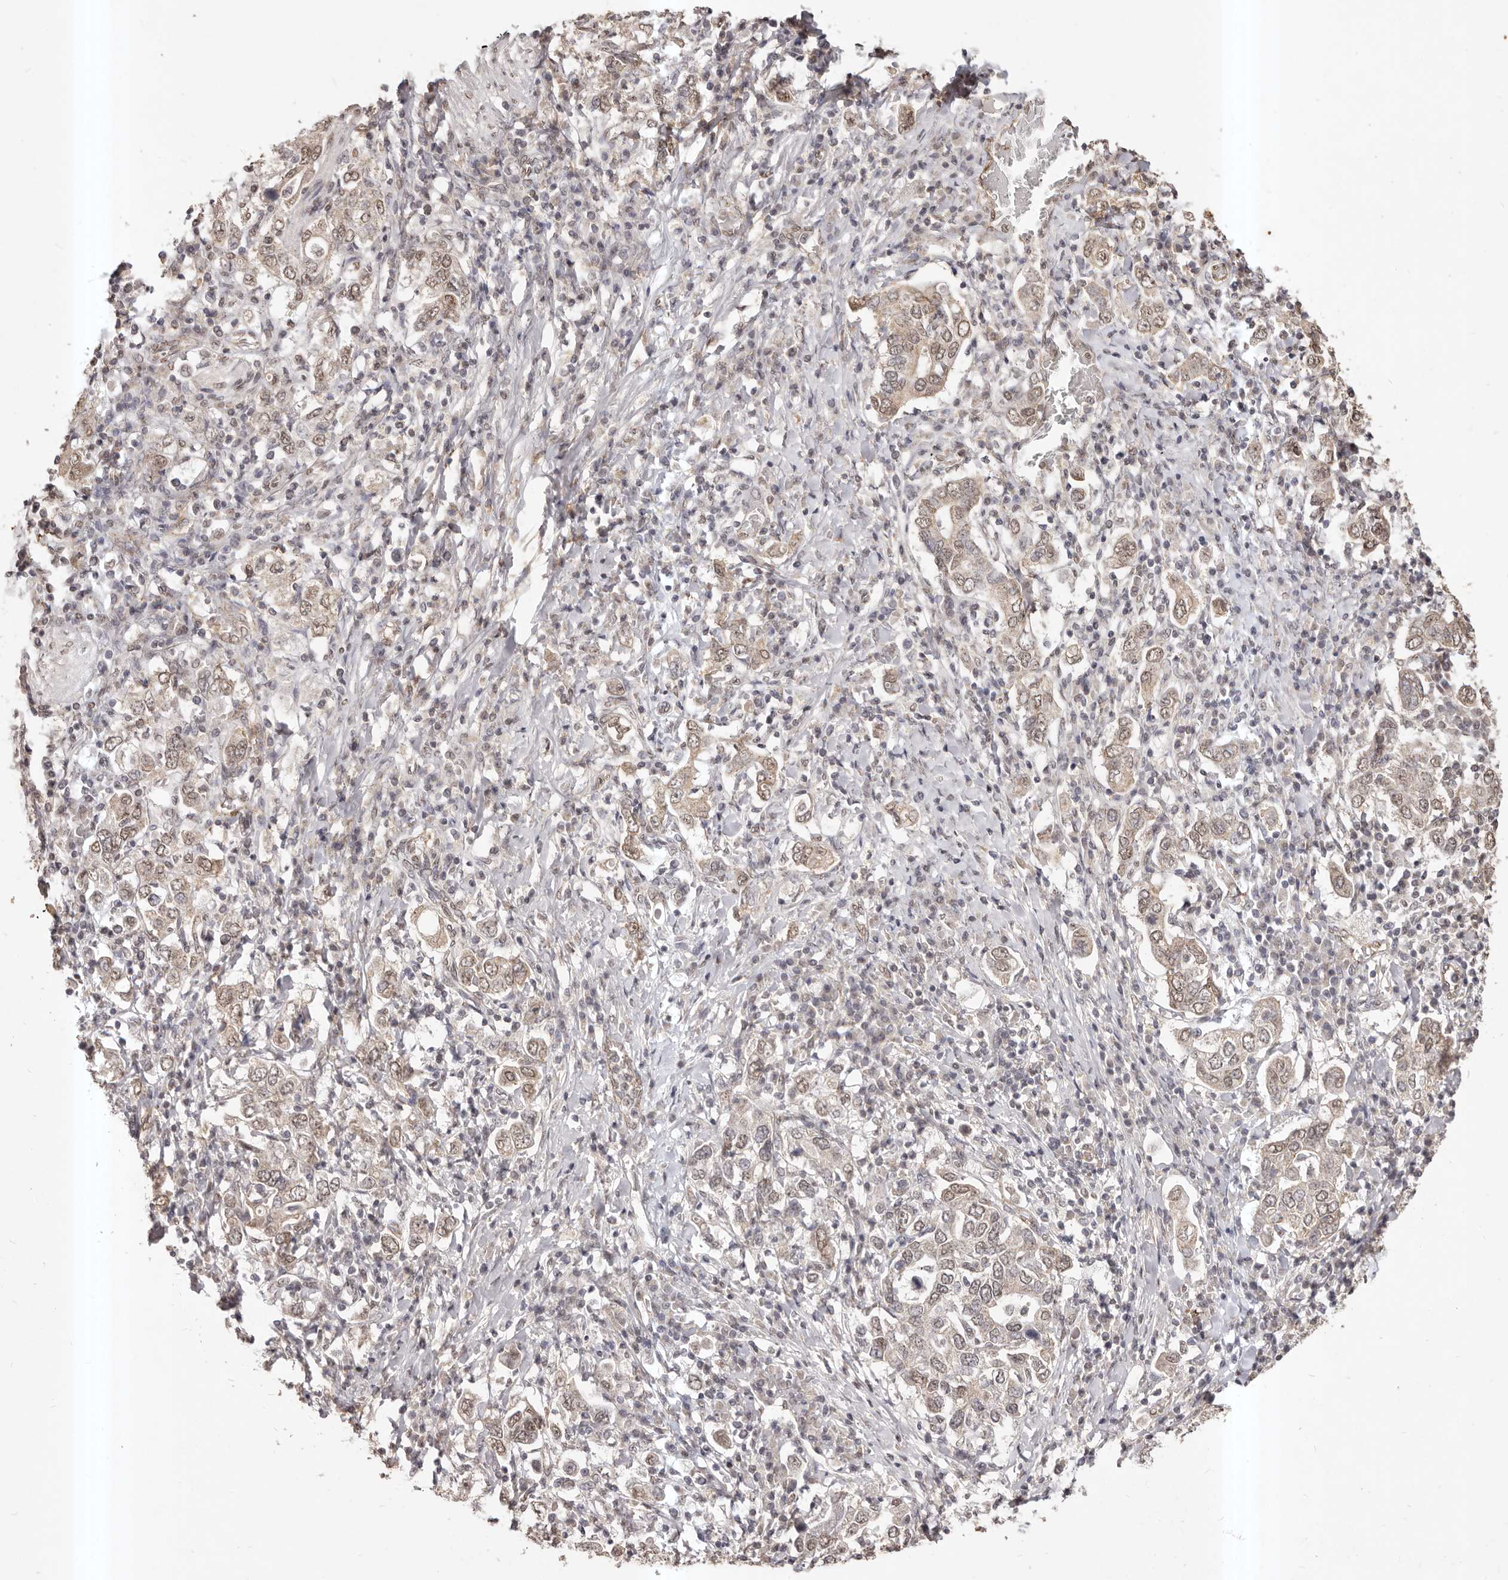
{"staining": {"intensity": "moderate", "quantity": ">75%", "location": "nuclear"}, "tissue": "stomach cancer", "cell_type": "Tumor cells", "image_type": "cancer", "snomed": [{"axis": "morphology", "description": "Adenocarcinoma, NOS"}, {"axis": "topography", "description": "Stomach, upper"}], "caption": "Immunohistochemistry (DAB (3,3'-diaminobenzidine)) staining of human adenocarcinoma (stomach) reveals moderate nuclear protein positivity in approximately >75% of tumor cells. Nuclei are stained in blue.", "gene": "RPS6KA5", "patient": {"sex": "male", "age": 62}}